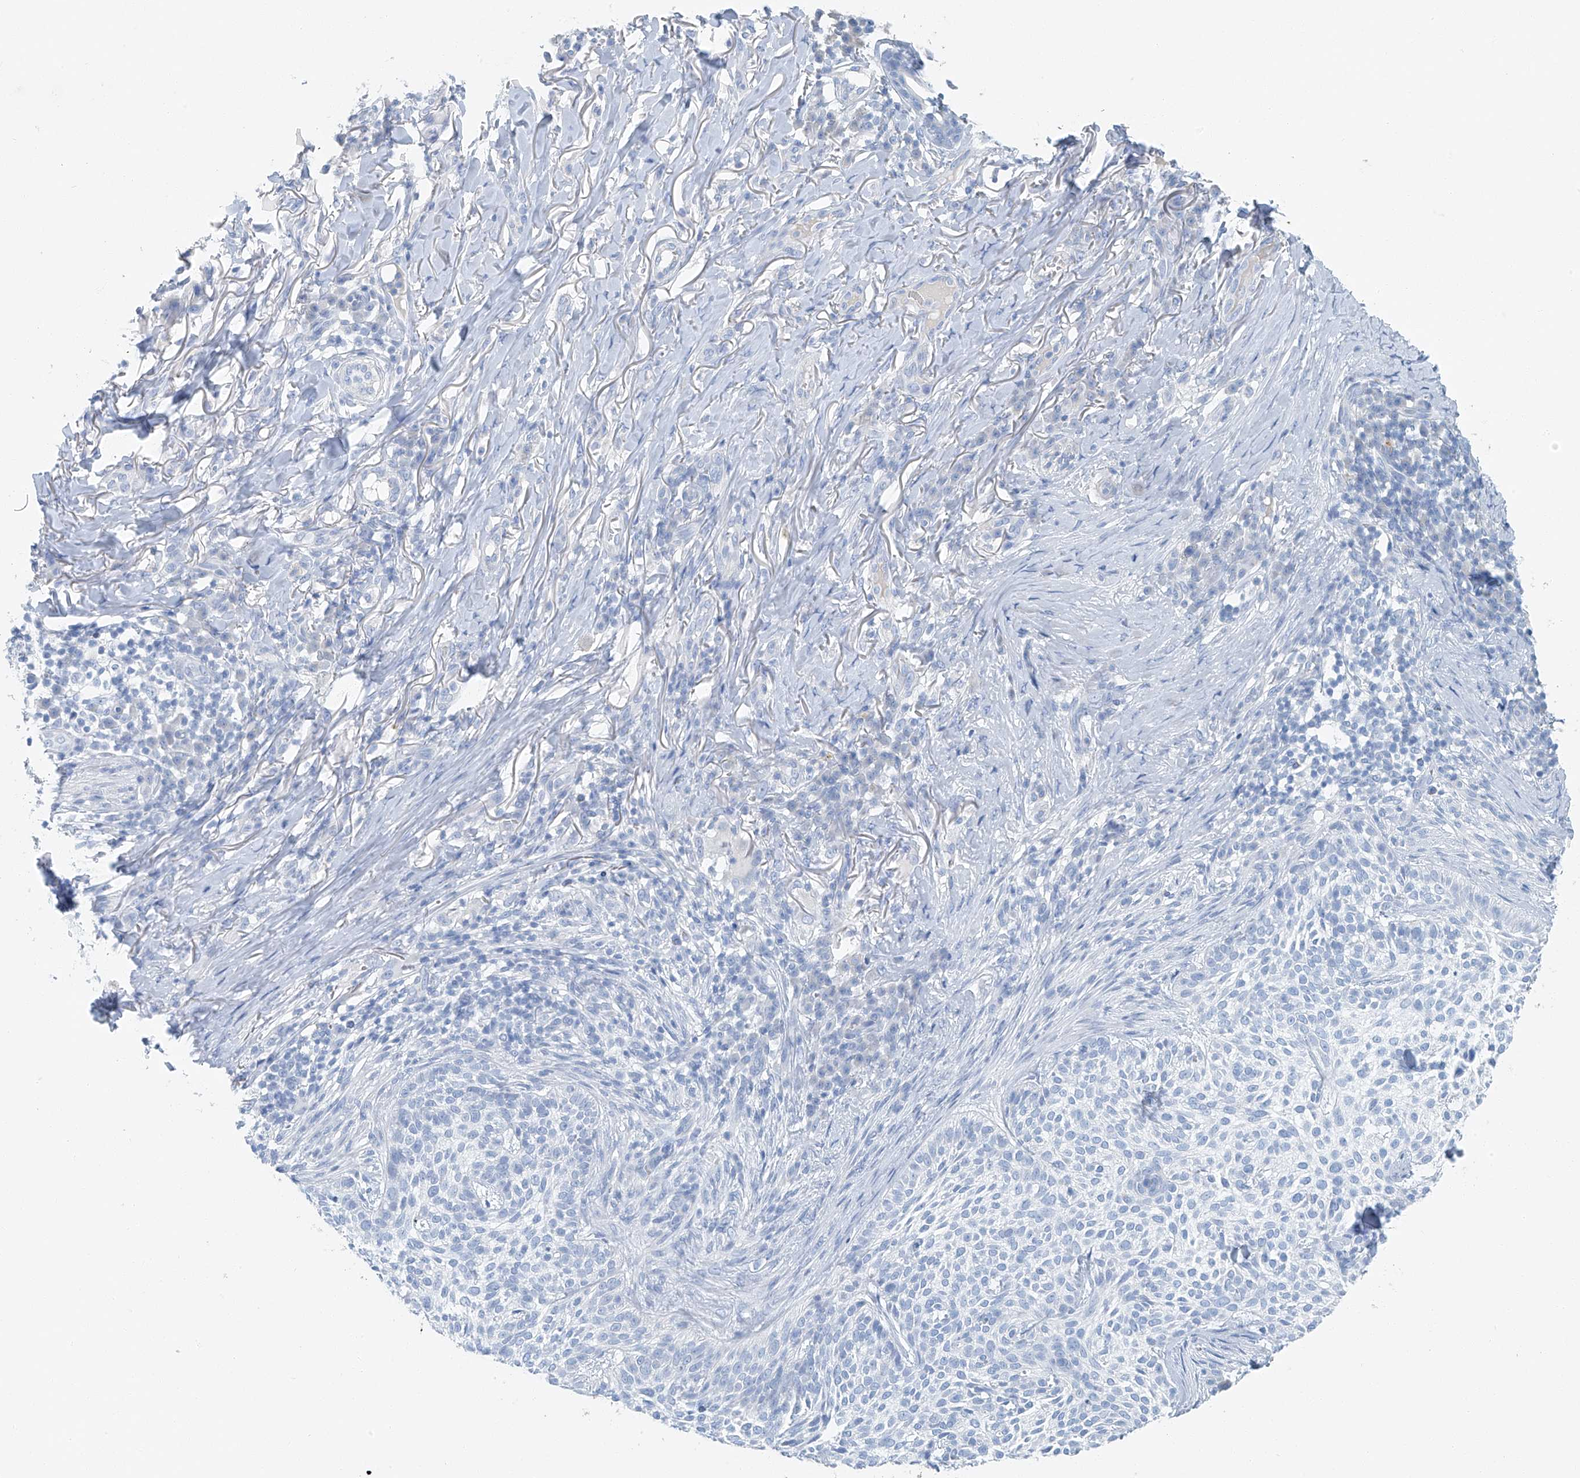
{"staining": {"intensity": "negative", "quantity": "none", "location": "none"}, "tissue": "skin cancer", "cell_type": "Tumor cells", "image_type": "cancer", "snomed": [{"axis": "morphology", "description": "Basal cell carcinoma"}, {"axis": "topography", "description": "Skin"}], "caption": "The photomicrograph exhibits no significant expression in tumor cells of skin cancer. The staining is performed using DAB brown chromogen with nuclei counter-stained in using hematoxylin.", "gene": "C1orf87", "patient": {"sex": "female", "age": 64}}